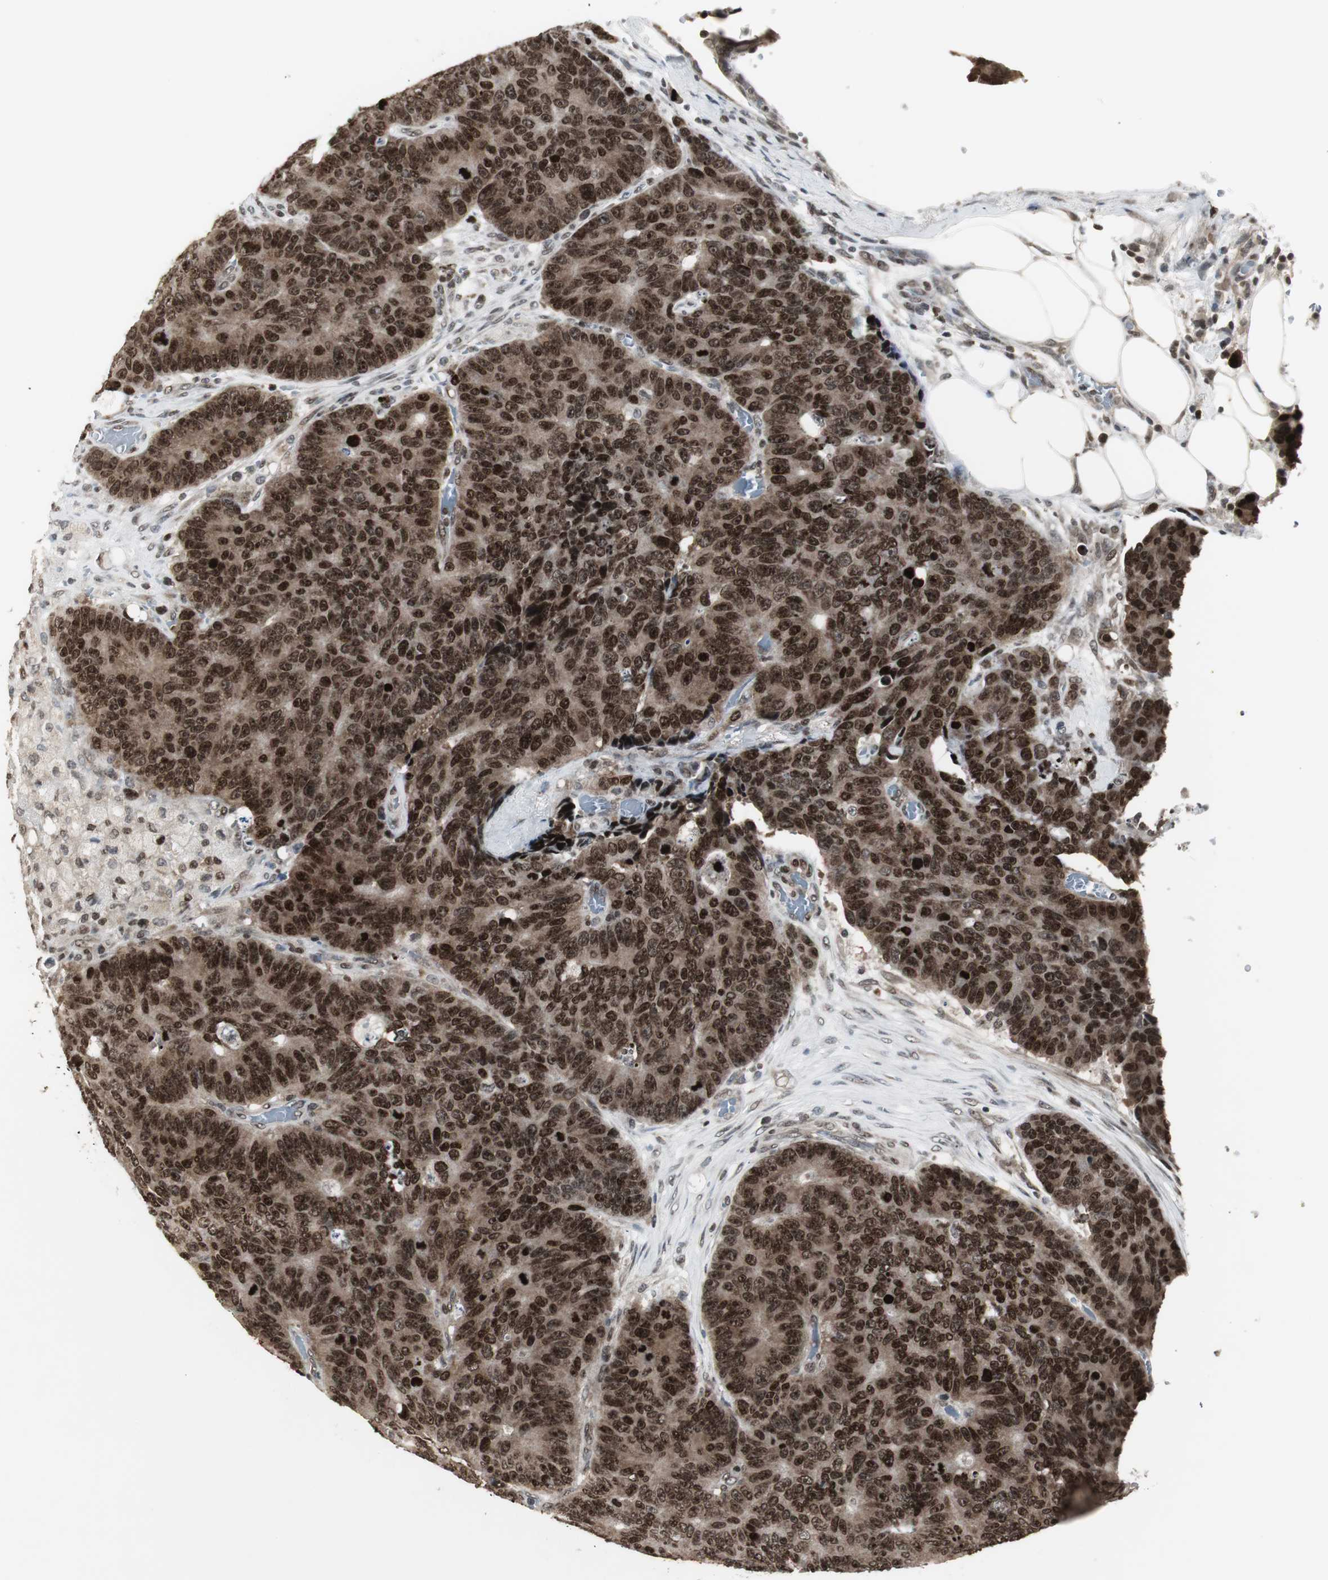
{"staining": {"intensity": "strong", "quantity": ">75%", "location": "cytoplasmic/membranous,nuclear"}, "tissue": "colorectal cancer", "cell_type": "Tumor cells", "image_type": "cancer", "snomed": [{"axis": "morphology", "description": "Adenocarcinoma, NOS"}, {"axis": "topography", "description": "Colon"}], "caption": "Tumor cells exhibit high levels of strong cytoplasmic/membranous and nuclear expression in approximately >75% of cells in human colorectal adenocarcinoma.", "gene": "MPG", "patient": {"sex": "female", "age": 86}}